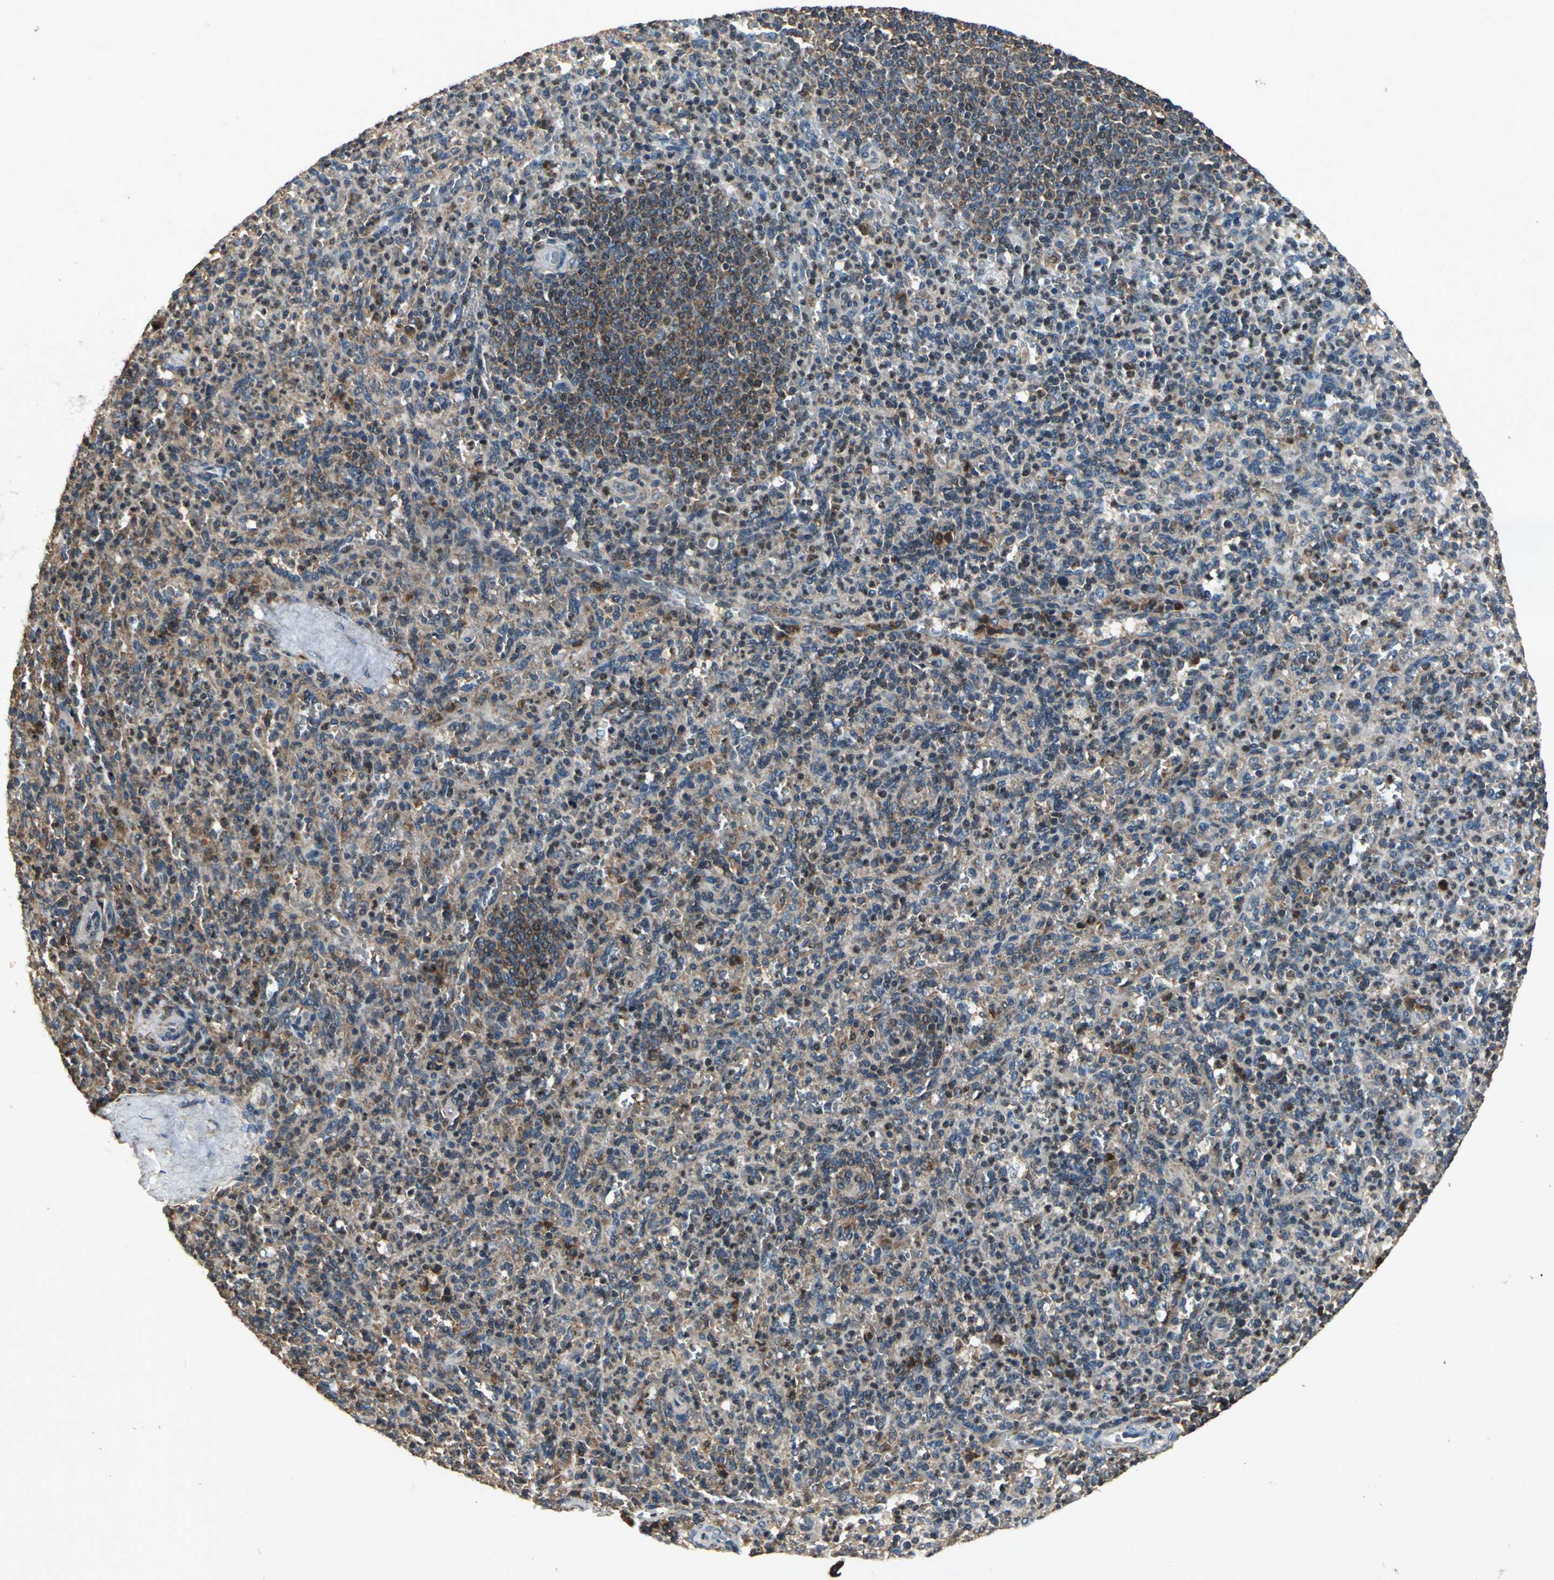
{"staining": {"intensity": "moderate", "quantity": "<25%", "location": "cytoplasmic/membranous"}, "tissue": "spleen", "cell_type": "Cells in red pulp", "image_type": "normal", "snomed": [{"axis": "morphology", "description": "Normal tissue, NOS"}, {"axis": "topography", "description": "Spleen"}], "caption": "Spleen stained with DAB immunohistochemistry (IHC) exhibits low levels of moderate cytoplasmic/membranous expression in approximately <25% of cells in red pulp. (DAB (3,3'-diaminobenzidine) = brown stain, brightfield microscopy at high magnification).", "gene": "EIF2B2", "patient": {"sex": "male", "age": 36}}